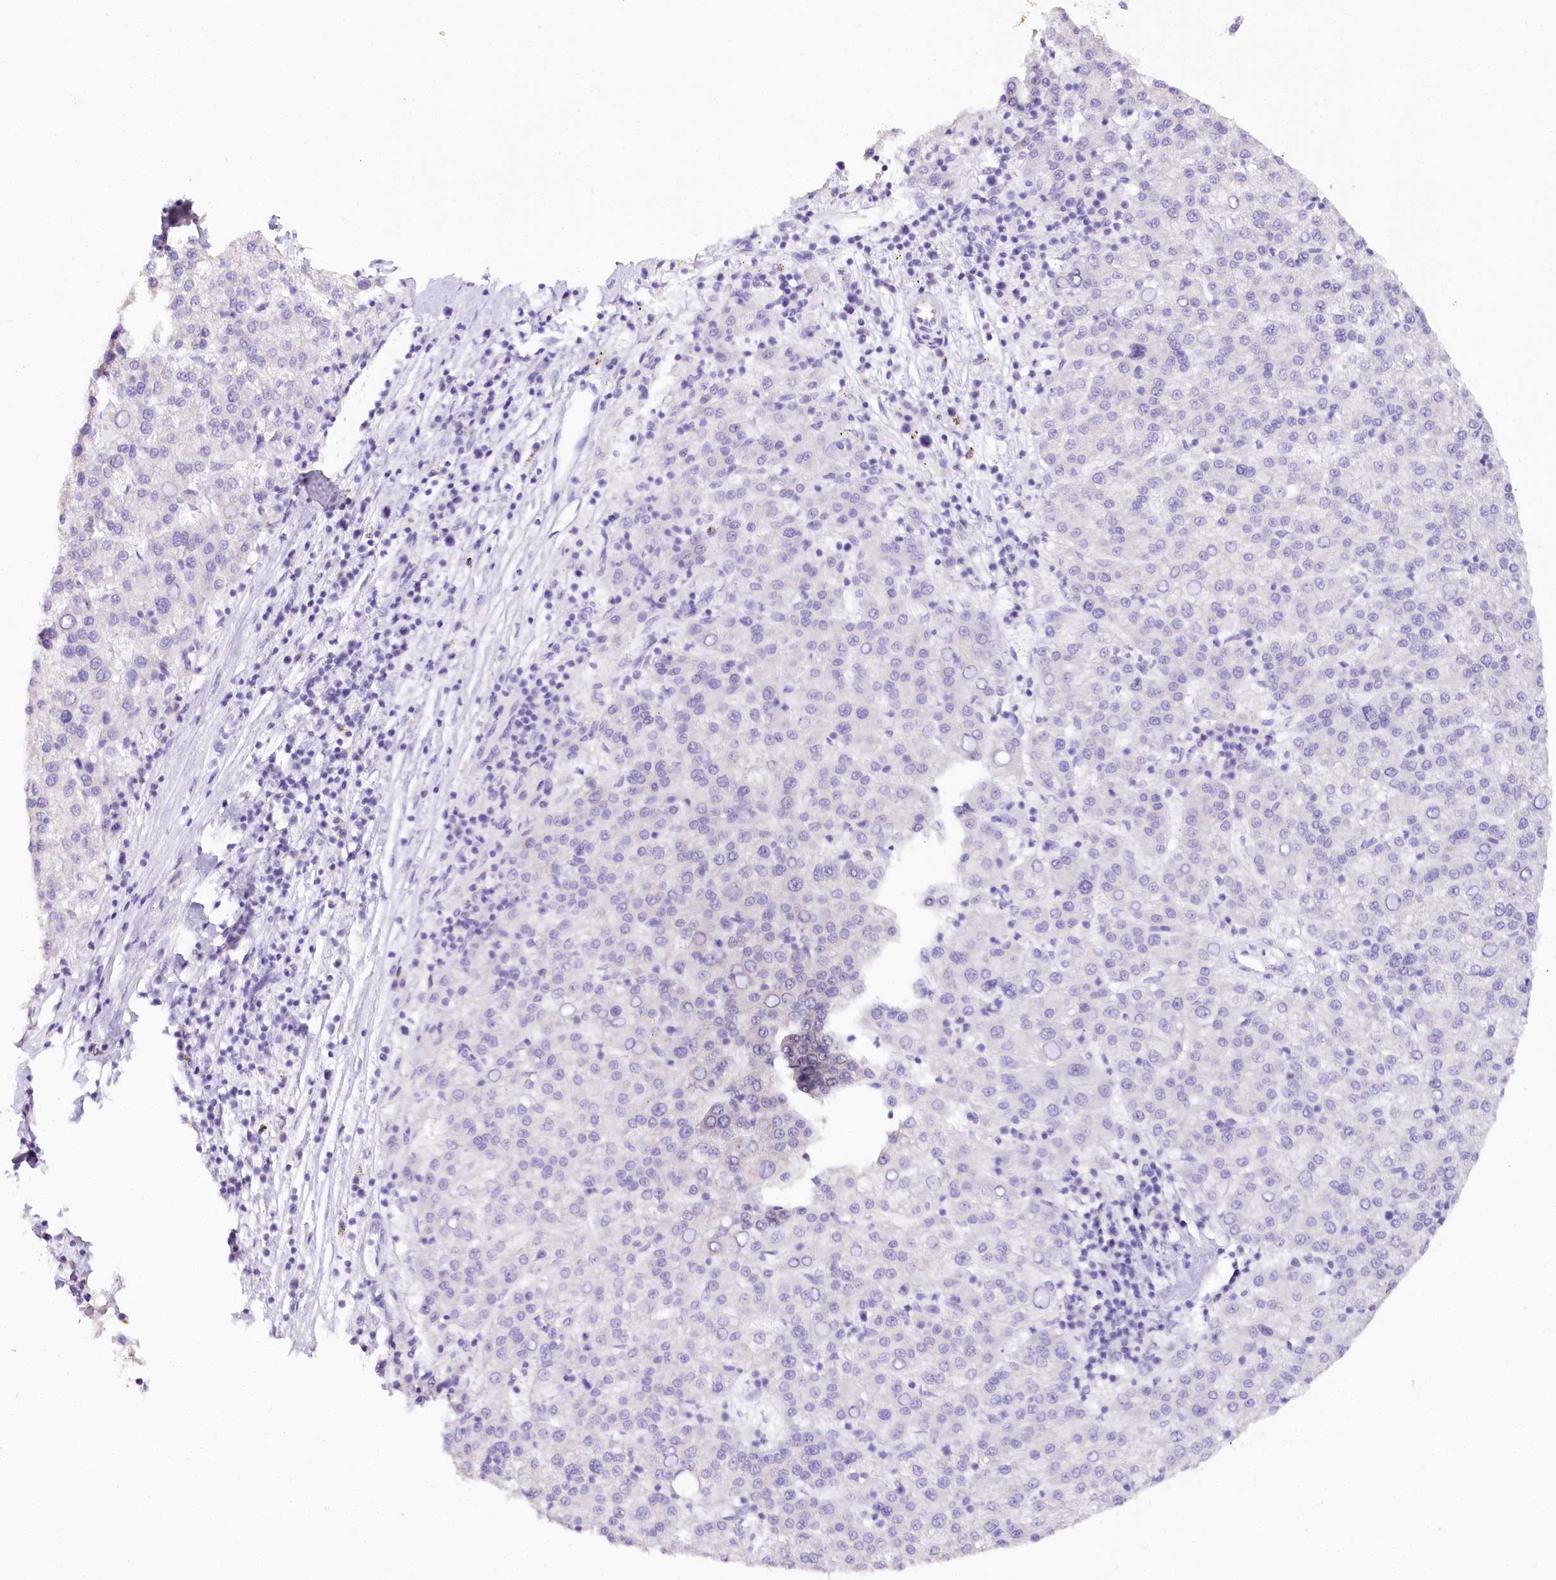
{"staining": {"intensity": "negative", "quantity": "none", "location": "none"}, "tissue": "liver cancer", "cell_type": "Tumor cells", "image_type": "cancer", "snomed": [{"axis": "morphology", "description": "Carcinoma, Hepatocellular, NOS"}, {"axis": "topography", "description": "Liver"}], "caption": "Immunohistochemical staining of liver cancer (hepatocellular carcinoma) reveals no significant positivity in tumor cells.", "gene": "TP53", "patient": {"sex": "female", "age": 58}}